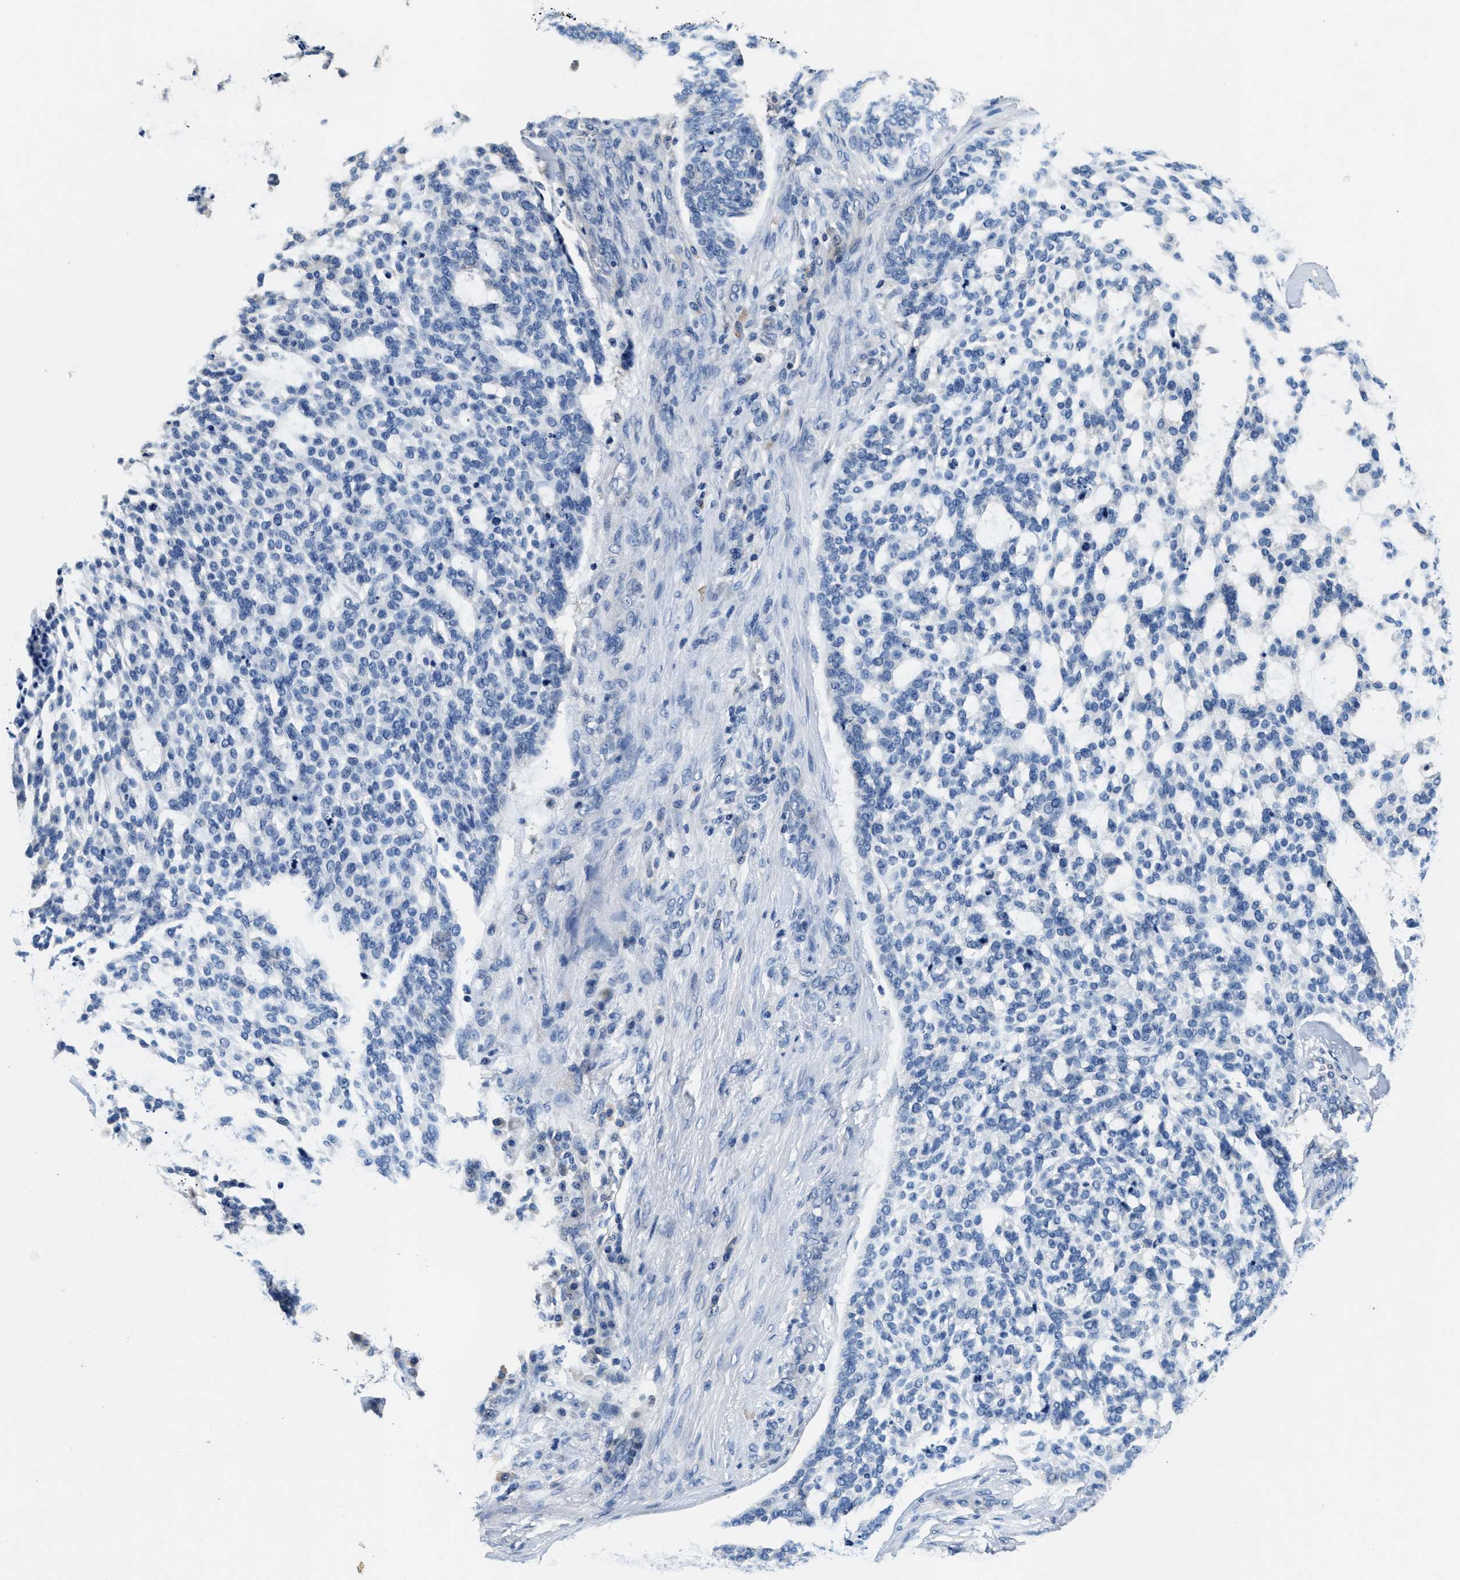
{"staining": {"intensity": "negative", "quantity": "none", "location": "none"}, "tissue": "skin cancer", "cell_type": "Tumor cells", "image_type": "cancer", "snomed": [{"axis": "morphology", "description": "Basal cell carcinoma"}, {"axis": "topography", "description": "Skin"}], "caption": "Tumor cells are negative for brown protein staining in basal cell carcinoma (skin).", "gene": "ANKIB1", "patient": {"sex": "female", "age": 64}}